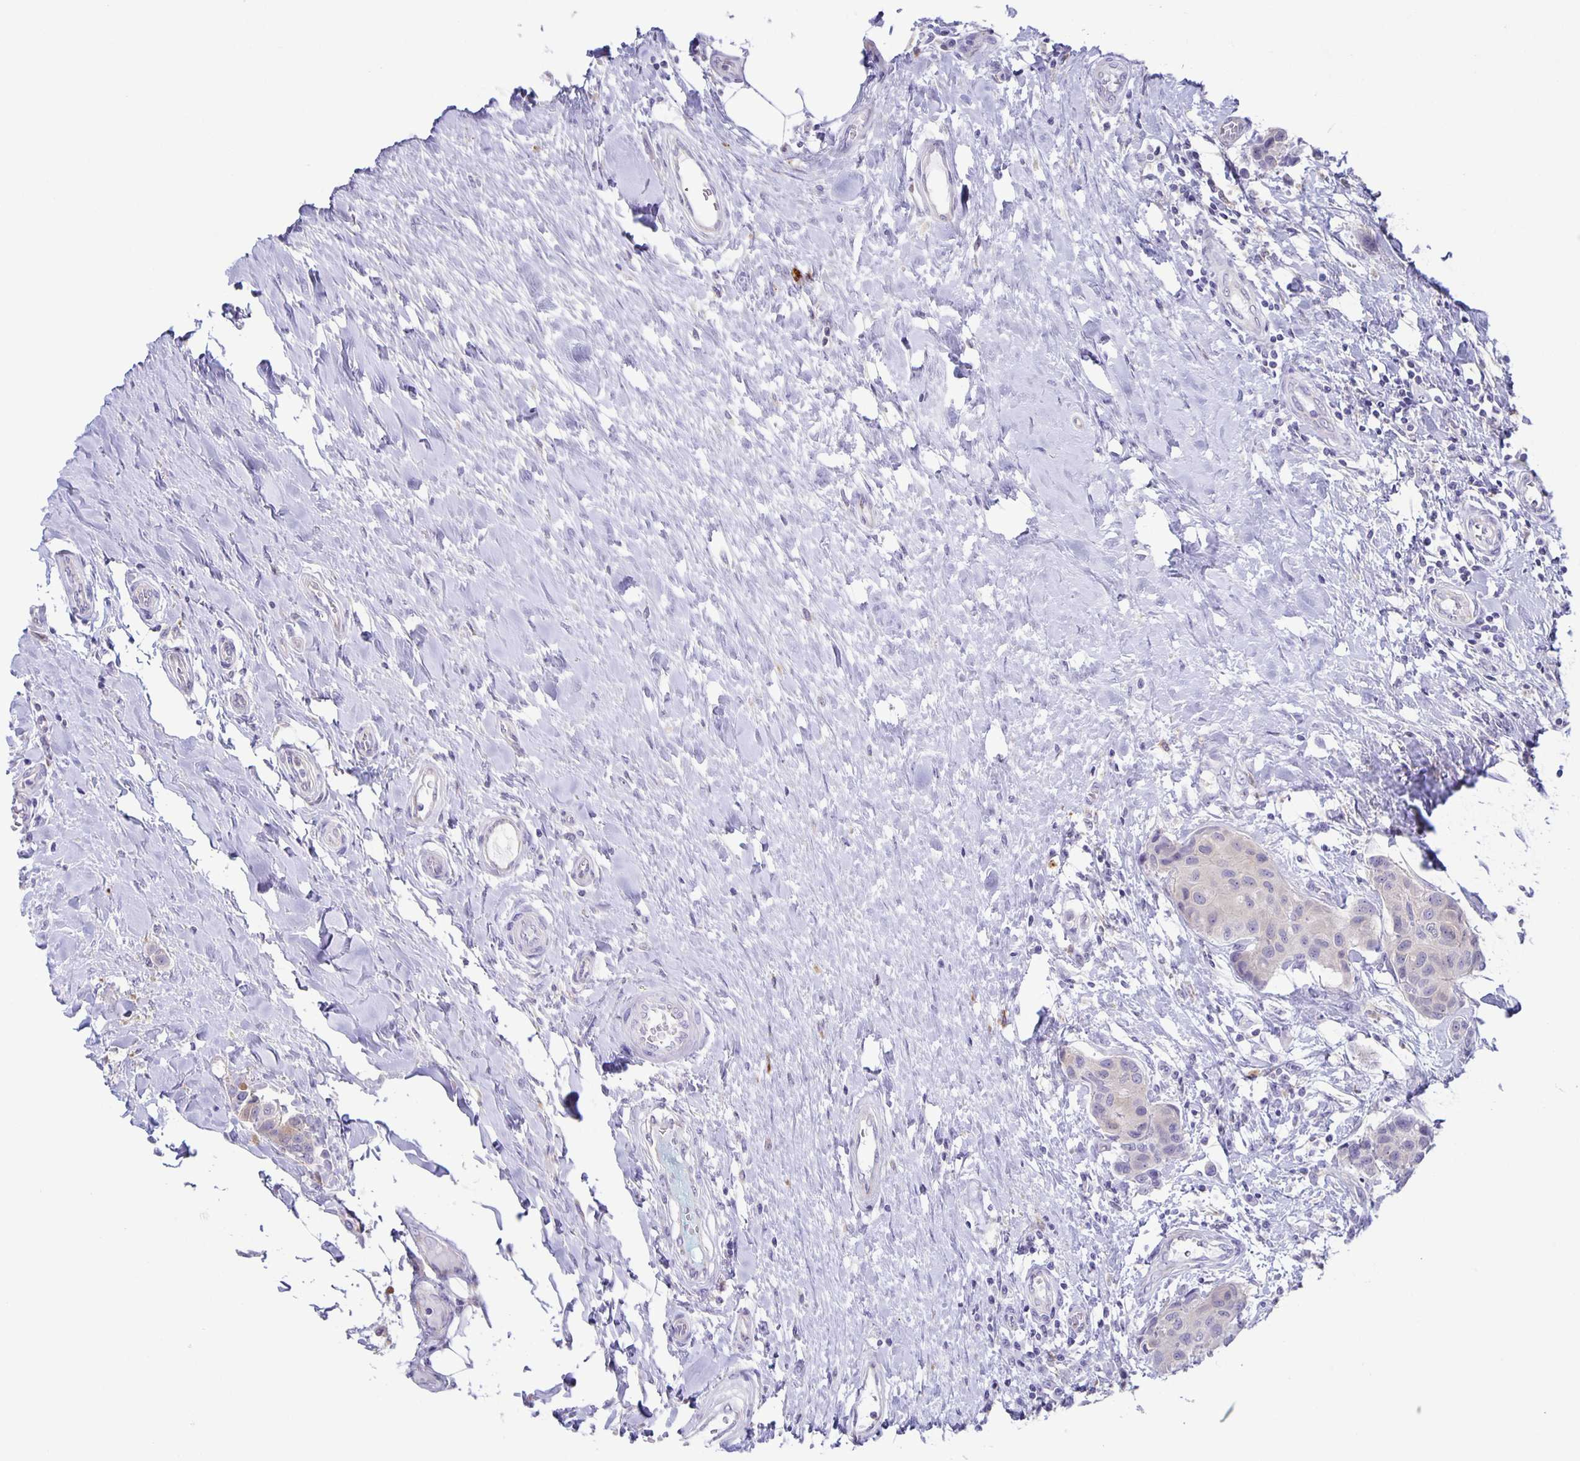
{"staining": {"intensity": "negative", "quantity": "none", "location": "none"}, "tissue": "breast cancer", "cell_type": "Tumor cells", "image_type": "cancer", "snomed": [{"axis": "morphology", "description": "Duct carcinoma"}, {"axis": "topography", "description": "Breast"}], "caption": "This is a photomicrograph of immunohistochemistry staining of intraductal carcinoma (breast), which shows no positivity in tumor cells. Brightfield microscopy of IHC stained with DAB (3,3'-diaminobenzidine) (brown) and hematoxylin (blue), captured at high magnification.", "gene": "LIPA", "patient": {"sex": "female", "age": 80}}